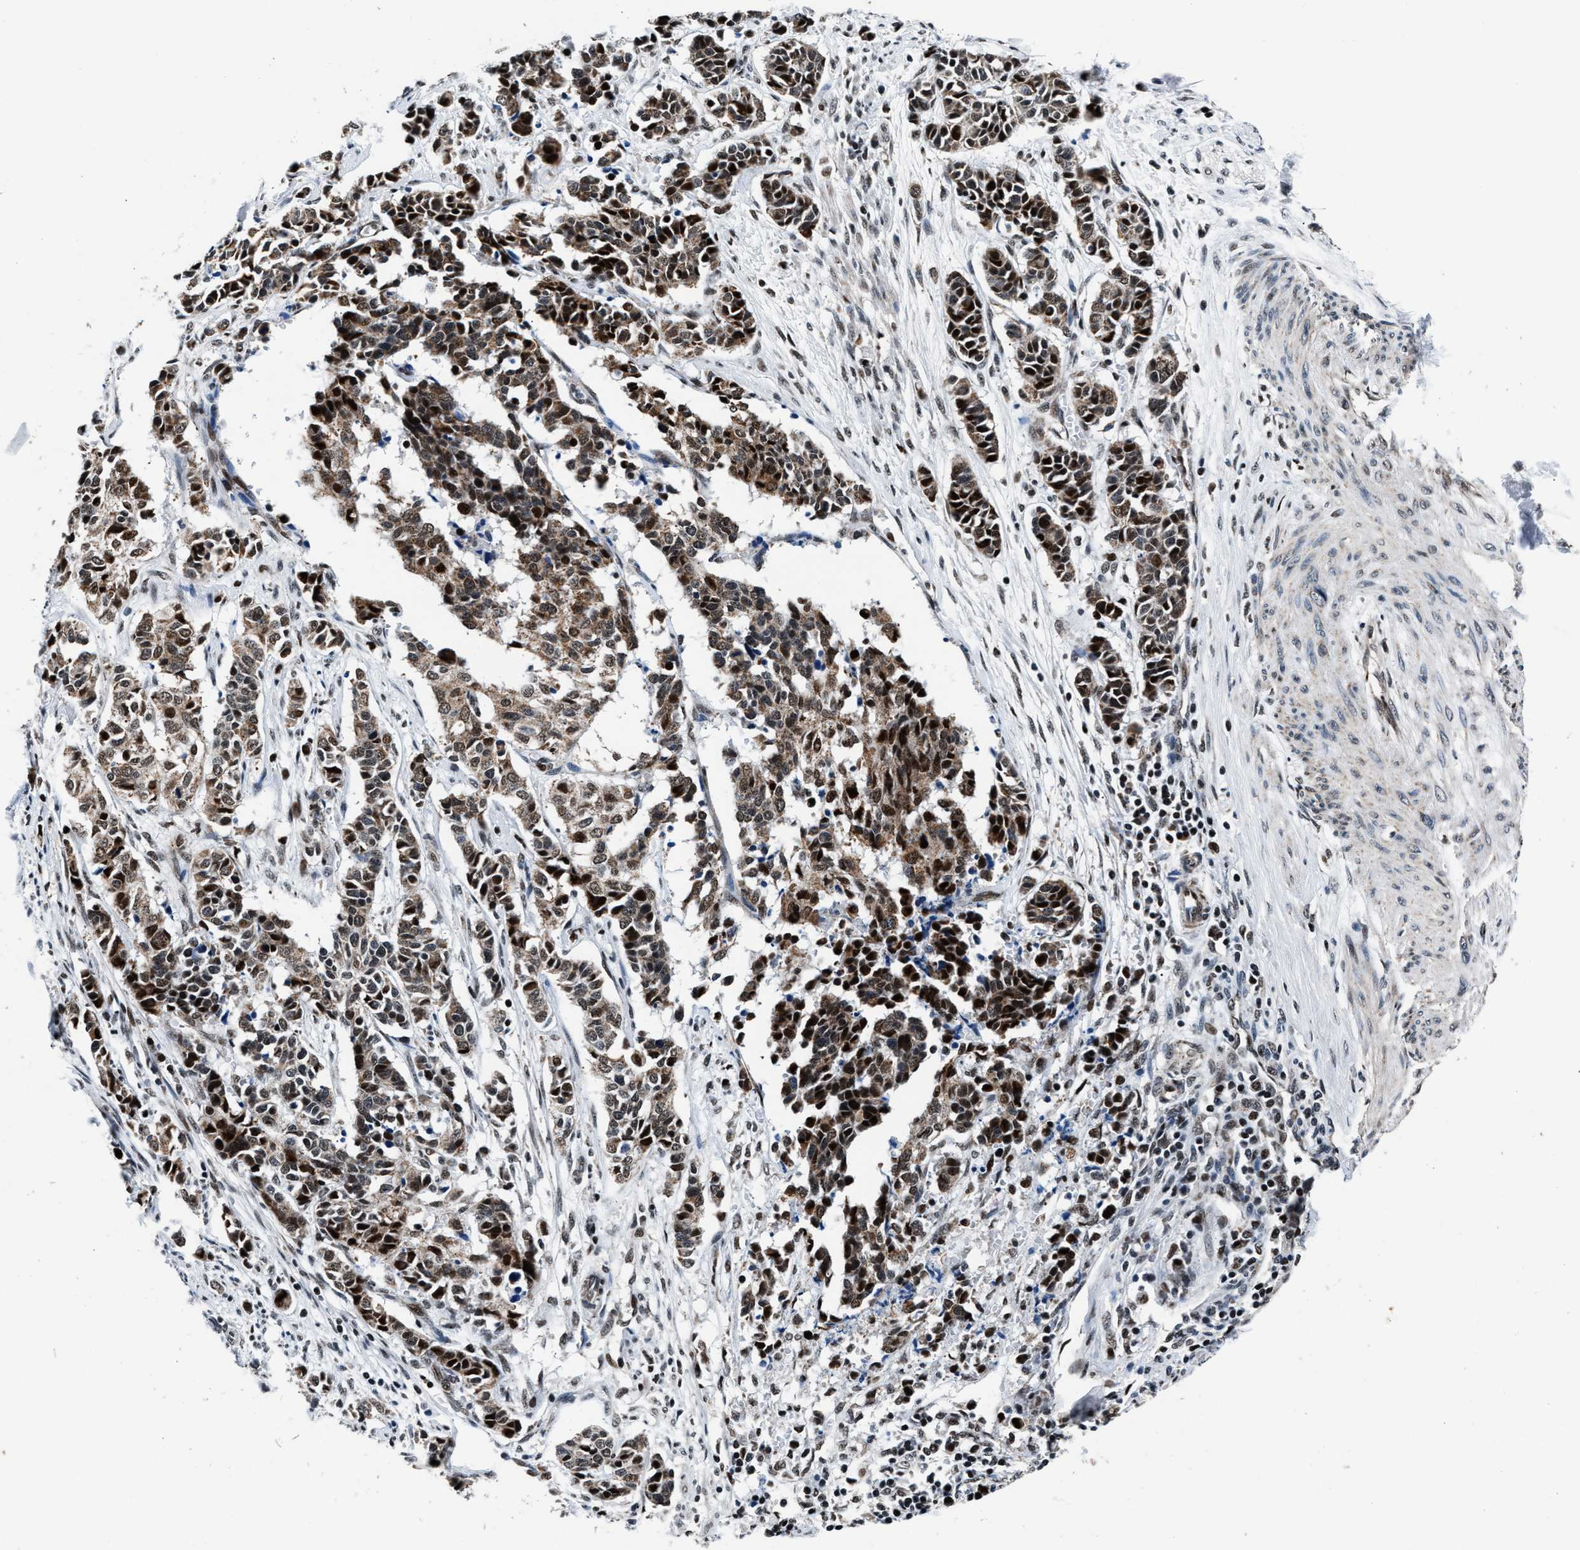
{"staining": {"intensity": "moderate", "quantity": "25%-75%", "location": "nuclear"}, "tissue": "cervical cancer", "cell_type": "Tumor cells", "image_type": "cancer", "snomed": [{"axis": "morphology", "description": "Normal tissue, NOS"}, {"axis": "morphology", "description": "Squamous cell carcinoma, NOS"}, {"axis": "topography", "description": "Cervix"}], "caption": "A high-resolution histopathology image shows immunohistochemistry staining of cervical squamous cell carcinoma, which shows moderate nuclear expression in about 25%-75% of tumor cells. (Stains: DAB (3,3'-diaminobenzidine) in brown, nuclei in blue, Microscopy: brightfield microscopy at high magnification).", "gene": "PRRC2B", "patient": {"sex": "female", "age": 35}}